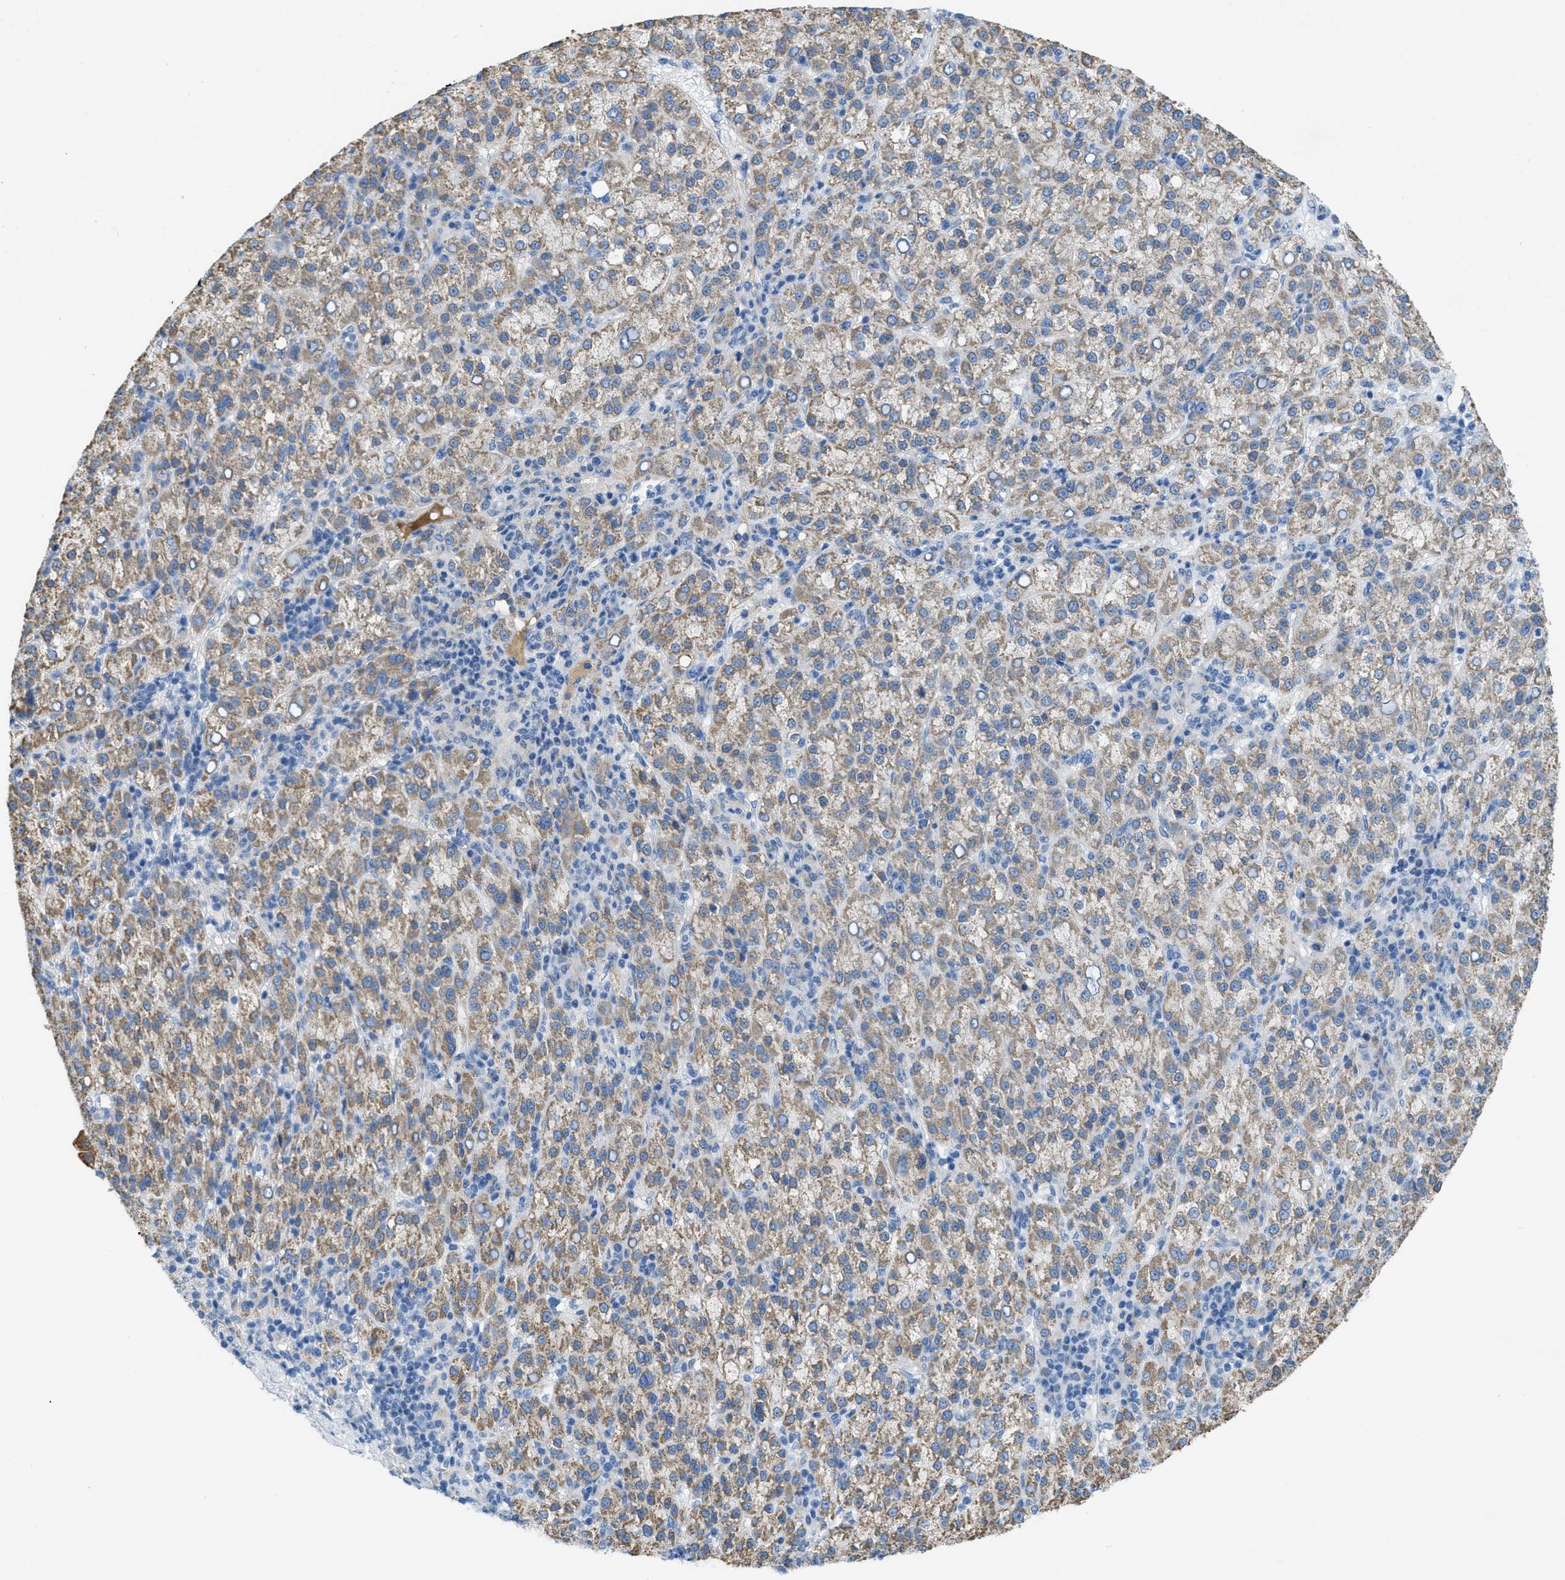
{"staining": {"intensity": "weak", "quantity": ">75%", "location": "cytoplasmic/membranous"}, "tissue": "liver cancer", "cell_type": "Tumor cells", "image_type": "cancer", "snomed": [{"axis": "morphology", "description": "Carcinoma, Hepatocellular, NOS"}, {"axis": "topography", "description": "Liver"}], "caption": "Immunohistochemistry histopathology image of neoplastic tissue: human hepatocellular carcinoma (liver) stained using IHC shows low levels of weak protein expression localized specifically in the cytoplasmic/membranous of tumor cells, appearing as a cytoplasmic/membranous brown color.", "gene": "CRB3", "patient": {"sex": "female", "age": 58}}